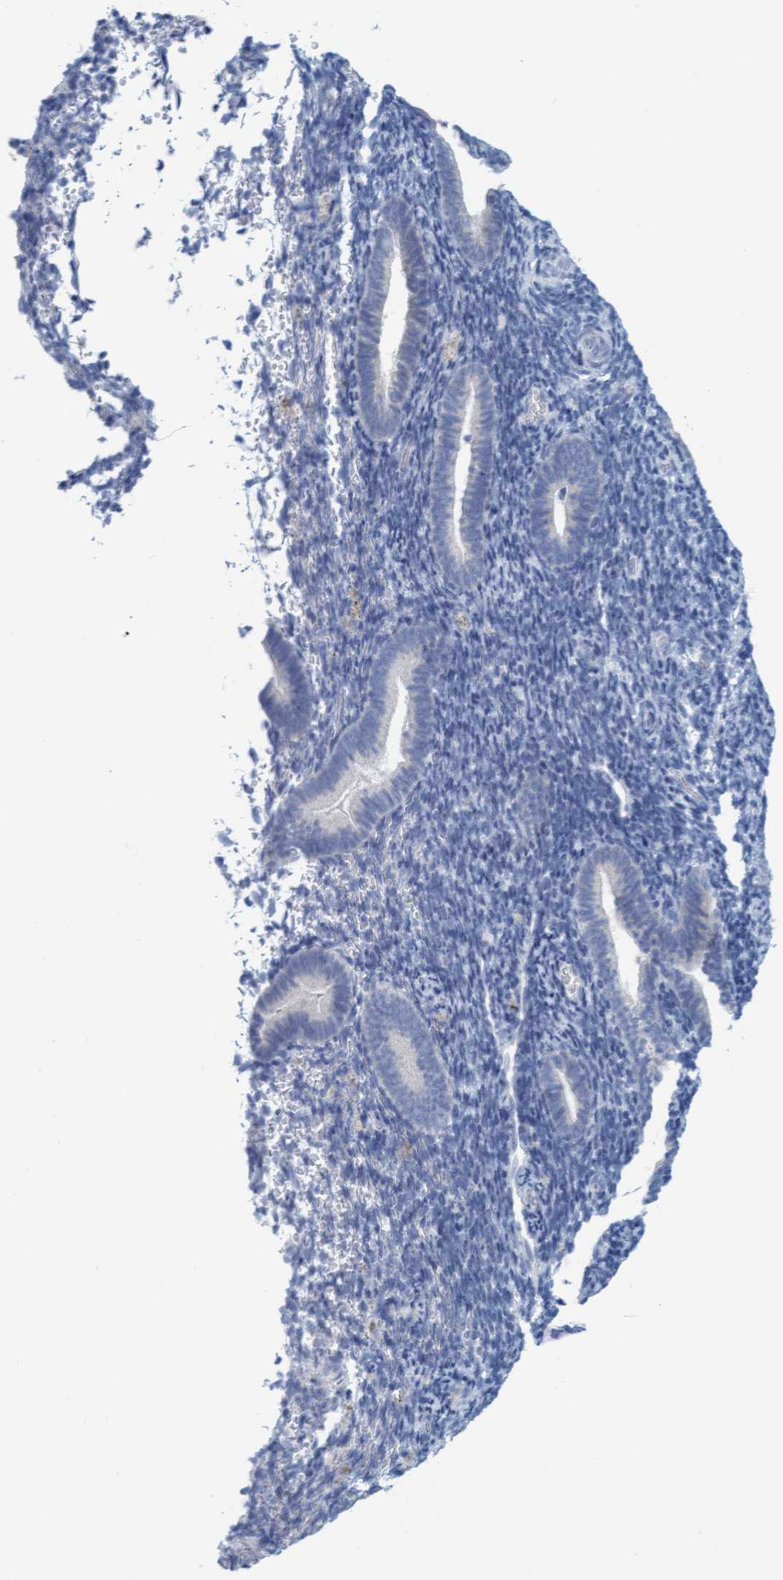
{"staining": {"intensity": "negative", "quantity": "none", "location": "none"}, "tissue": "endometrium", "cell_type": "Cells in endometrial stroma", "image_type": "normal", "snomed": [{"axis": "morphology", "description": "Normal tissue, NOS"}, {"axis": "topography", "description": "Endometrium"}], "caption": "DAB (3,3'-diaminobenzidine) immunohistochemical staining of unremarkable human endometrium displays no significant staining in cells in endometrial stroma.", "gene": "CPA3", "patient": {"sex": "female", "age": 51}}